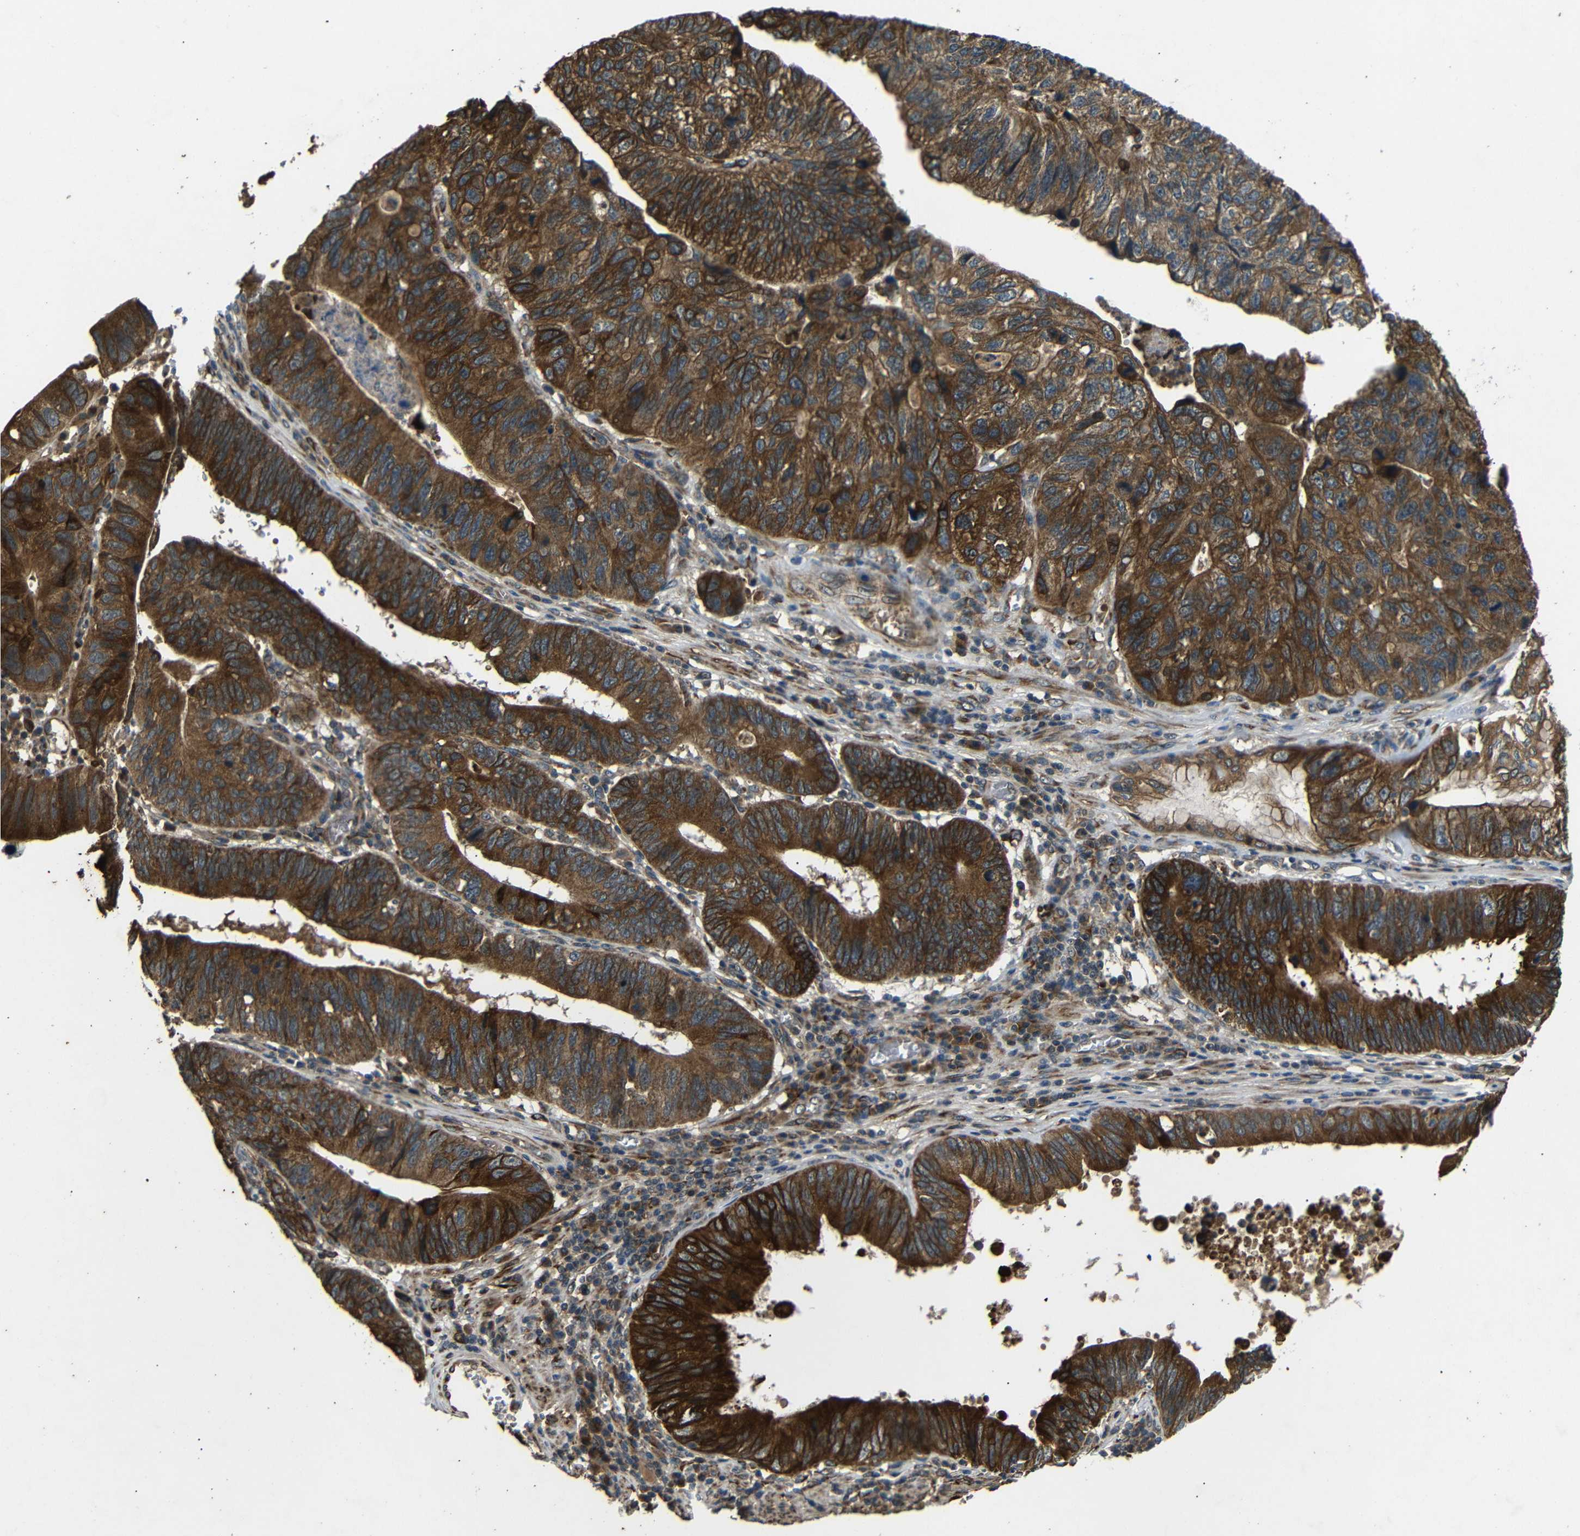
{"staining": {"intensity": "strong", "quantity": ">75%", "location": "cytoplasmic/membranous"}, "tissue": "stomach cancer", "cell_type": "Tumor cells", "image_type": "cancer", "snomed": [{"axis": "morphology", "description": "Adenocarcinoma, NOS"}, {"axis": "topography", "description": "Stomach"}], "caption": "An image of human adenocarcinoma (stomach) stained for a protein demonstrates strong cytoplasmic/membranous brown staining in tumor cells. The staining is performed using DAB brown chromogen to label protein expression. The nuclei are counter-stained blue using hematoxylin.", "gene": "TRPC1", "patient": {"sex": "male", "age": 59}}